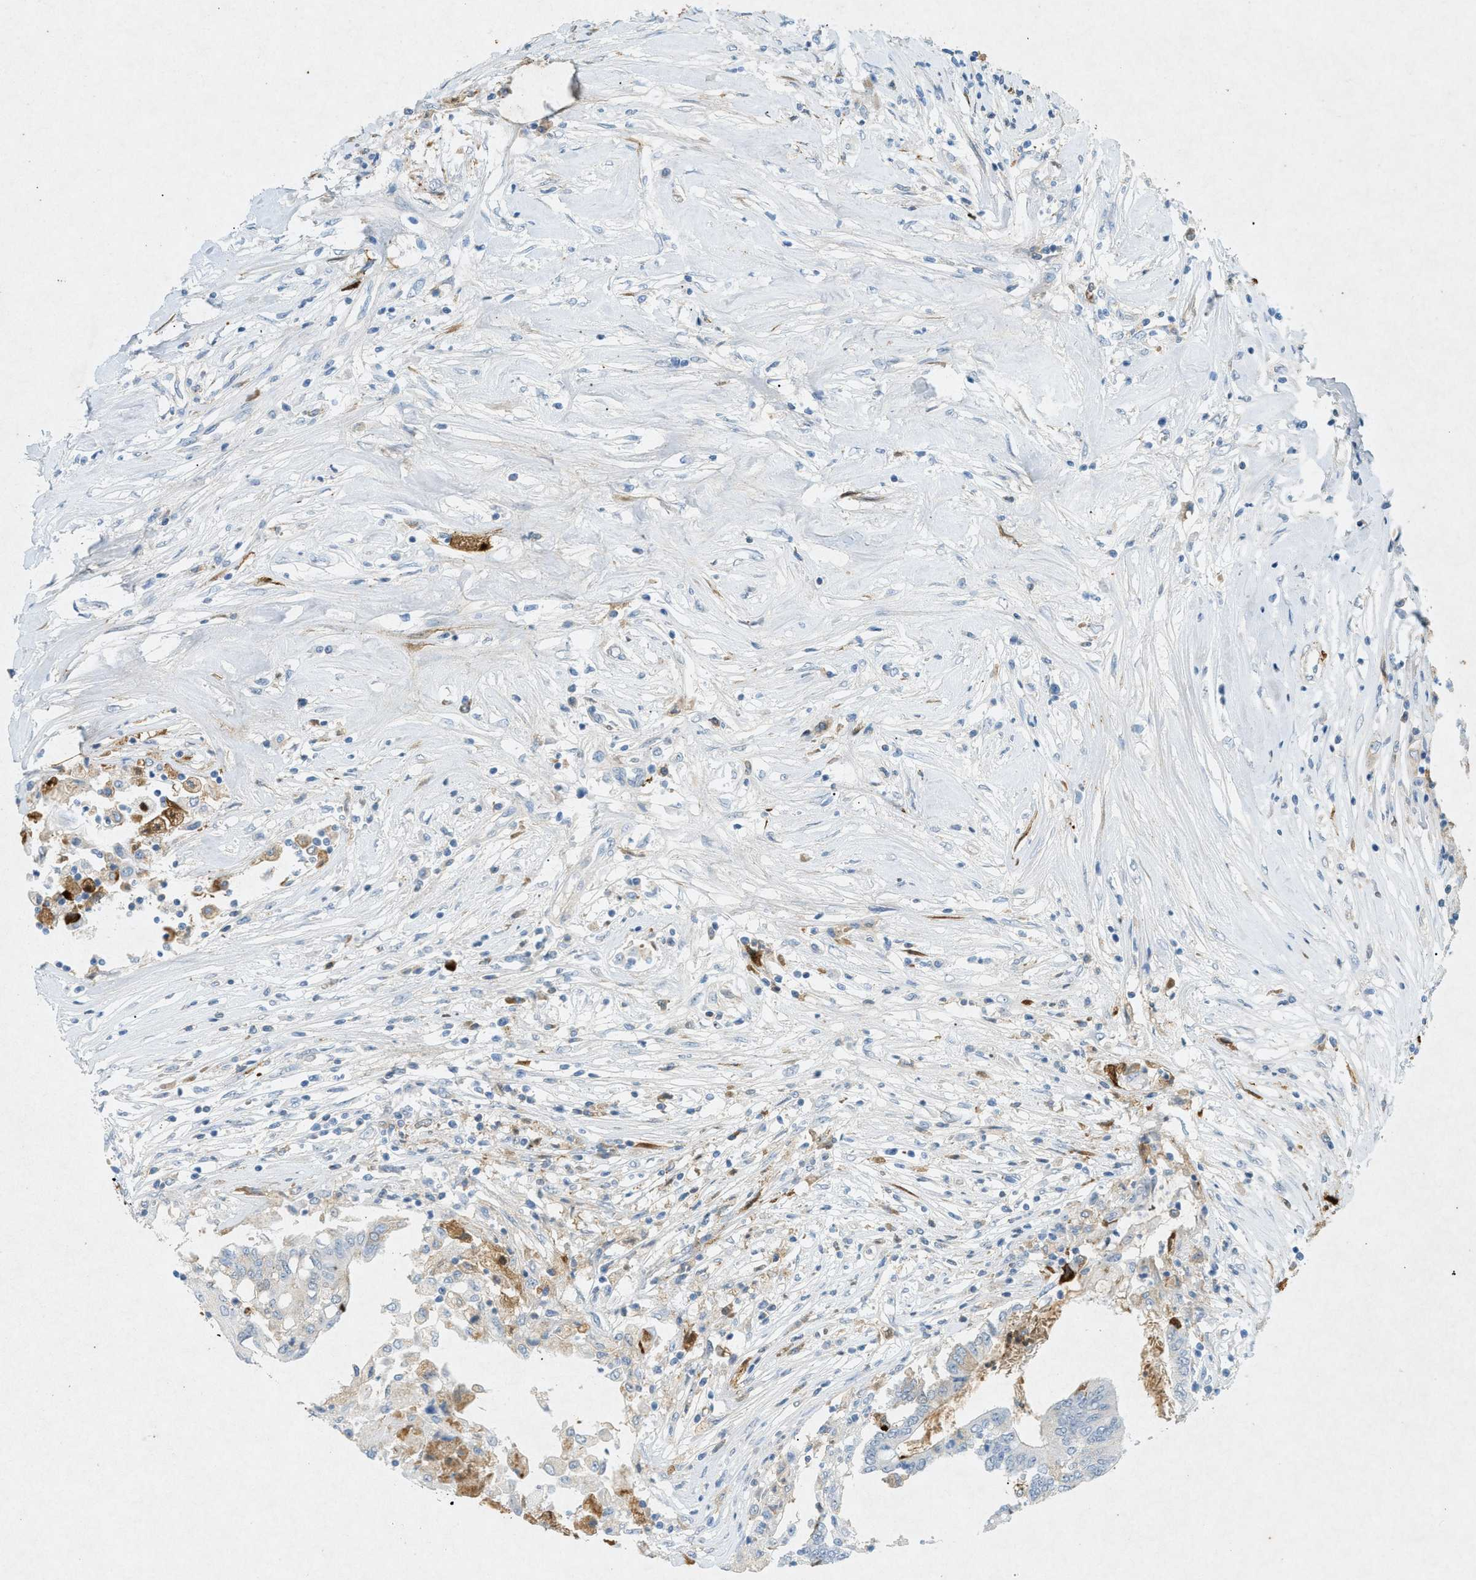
{"staining": {"intensity": "weak", "quantity": "<25%", "location": "cytoplasmic/membranous"}, "tissue": "colorectal cancer", "cell_type": "Tumor cells", "image_type": "cancer", "snomed": [{"axis": "morphology", "description": "Adenocarcinoma, NOS"}, {"axis": "topography", "description": "Rectum"}], "caption": "The immunohistochemistry (IHC) image has no significant expression in tumor cells of colorectal cancer tissue.", "gene": "F2", "patient": {"sex": "male", "age": 63}}